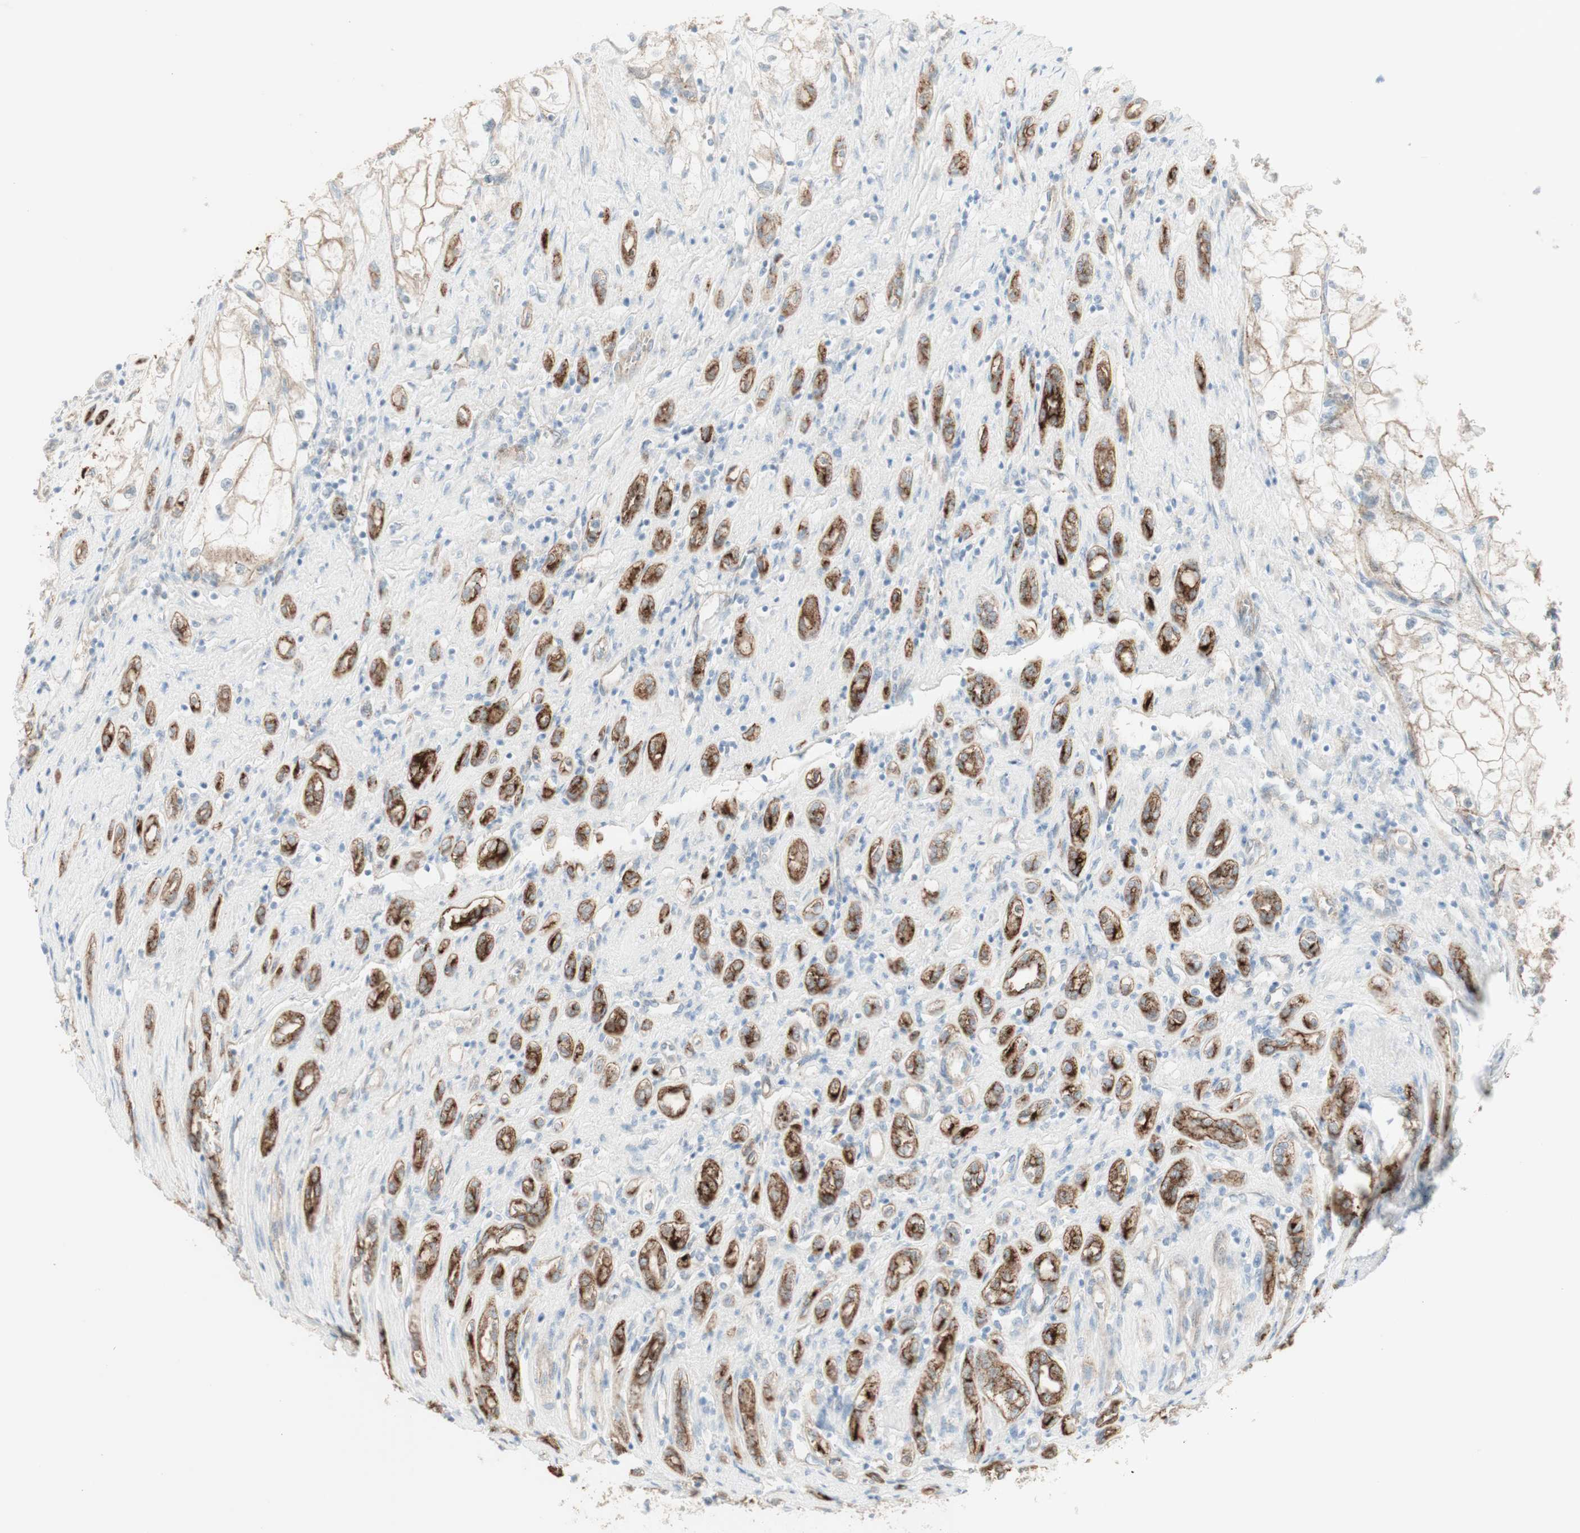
{"staining": {"intensity": "moderate", "quantity": "25%-75%", "location": "cytoplasmic/membranous"}, "tissue": "renal cancer", "cell_type": "Tumor cells", "image_type": "cancer", "snomed": [{"axis": "morphology", "description": "Adenocarcinoma, NOS"}, {"axis": "topography", "description": "Kidney"}], "caption": "Immunohistochemical staining of renal cancer (adenocarcinoma) displays medium levels of moderate cytoplasmic/membranous expression in approximately 25%-75% of tumor cells.", "gene": "MYO6", "patient": {"sex": "female", "age": 70}}